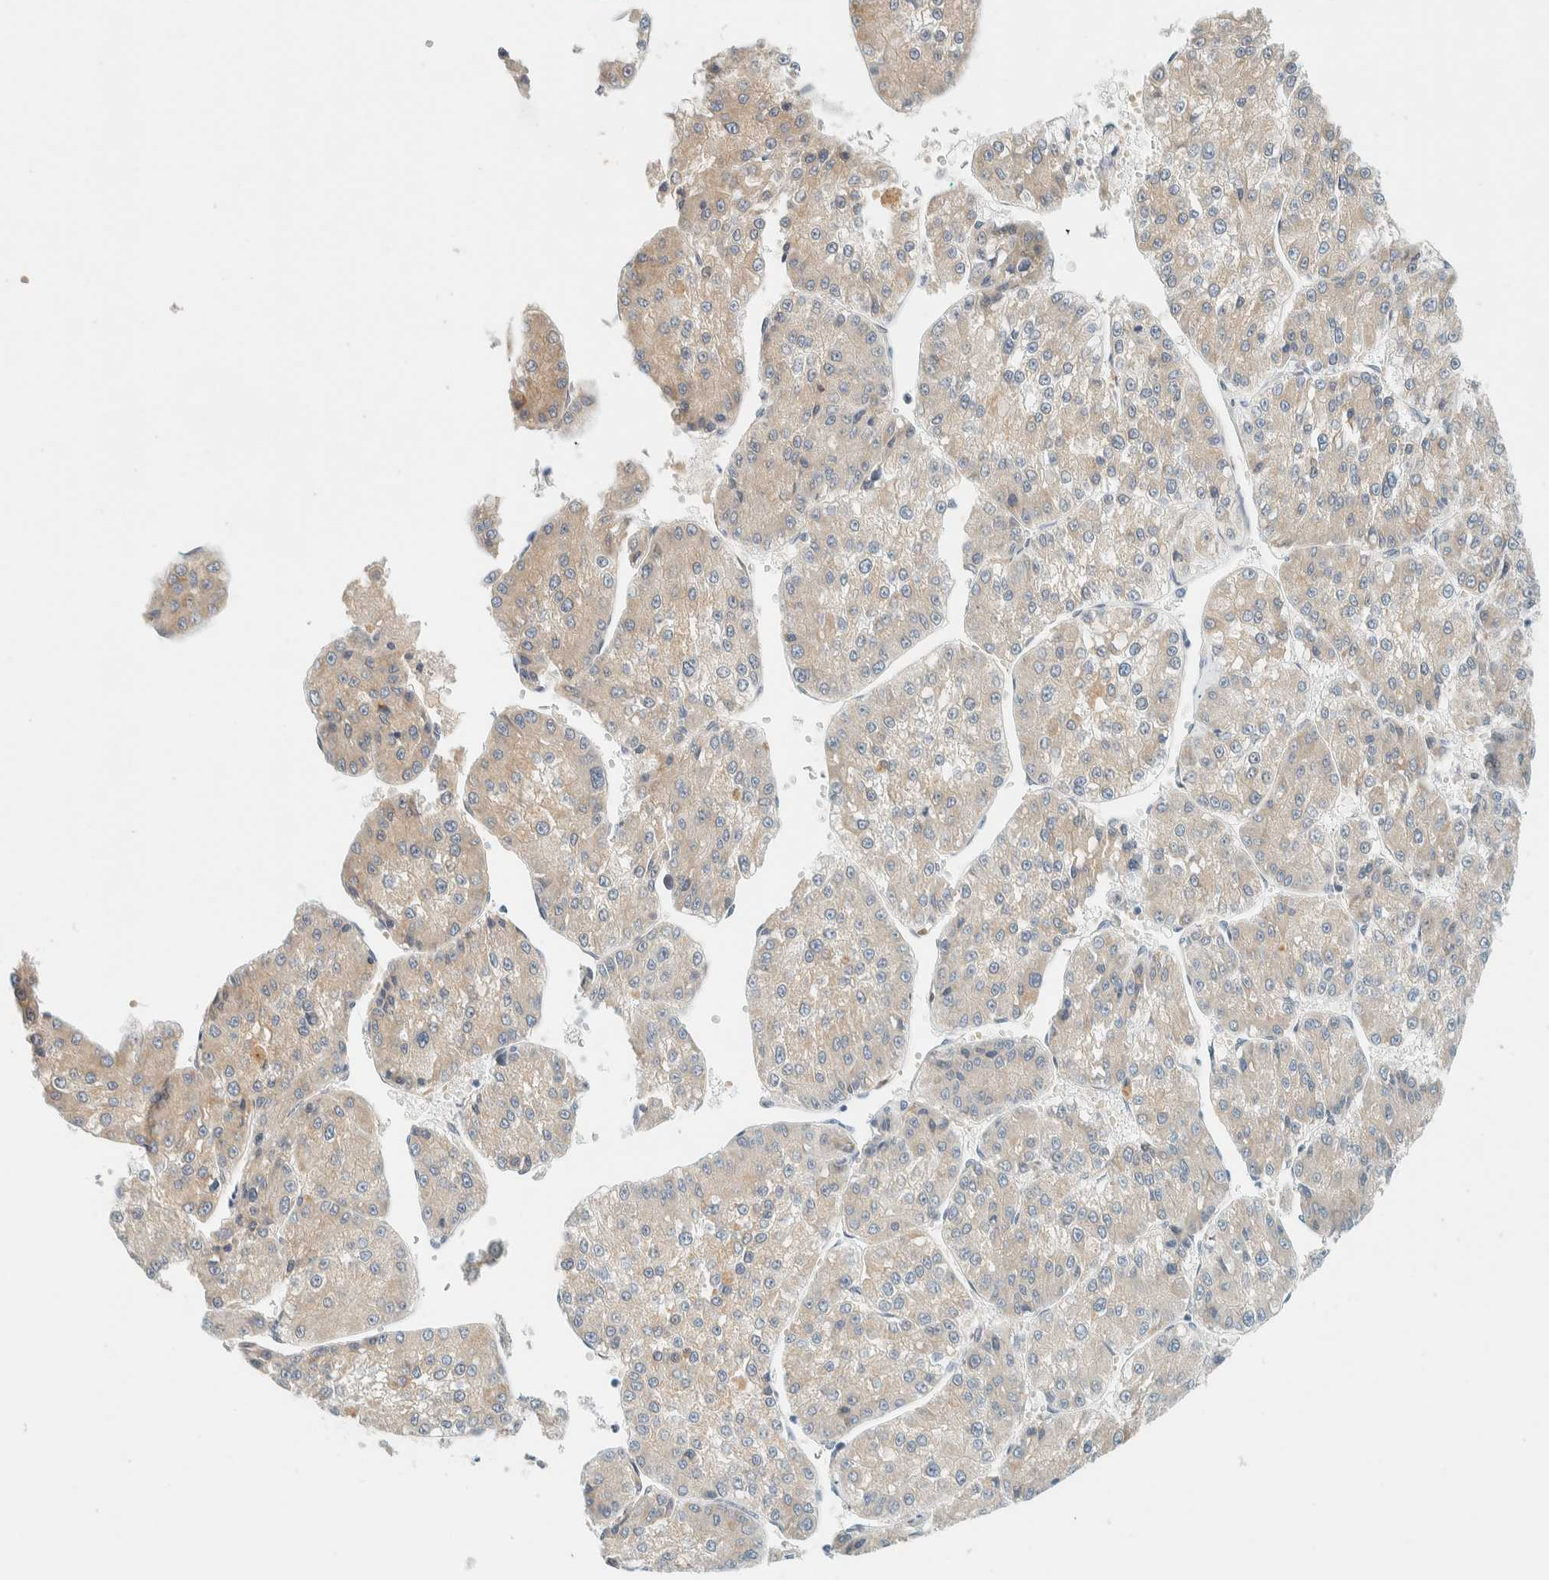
{"staining": {"intensity": "weak", "quantity": "<25%", "location": "cytoplasmic/membranous"}, "tissue": "liver cancer", "cell_type": "Tumor cells", "image_type": "cancer", "snomed": [{"axis": "morphology", "description": "Carcinoma, Hepatocellular, NOS"}, {"axis": "topography", "description": "Liver"}], "caption": "Human hepatocellular carcinoma (liver) stained for a protein using immunohistochemistry (IHC) reveals no expression in tumor cells.", "gene": "SUMF2", "patient": {"sex": "female", "age": 73}}